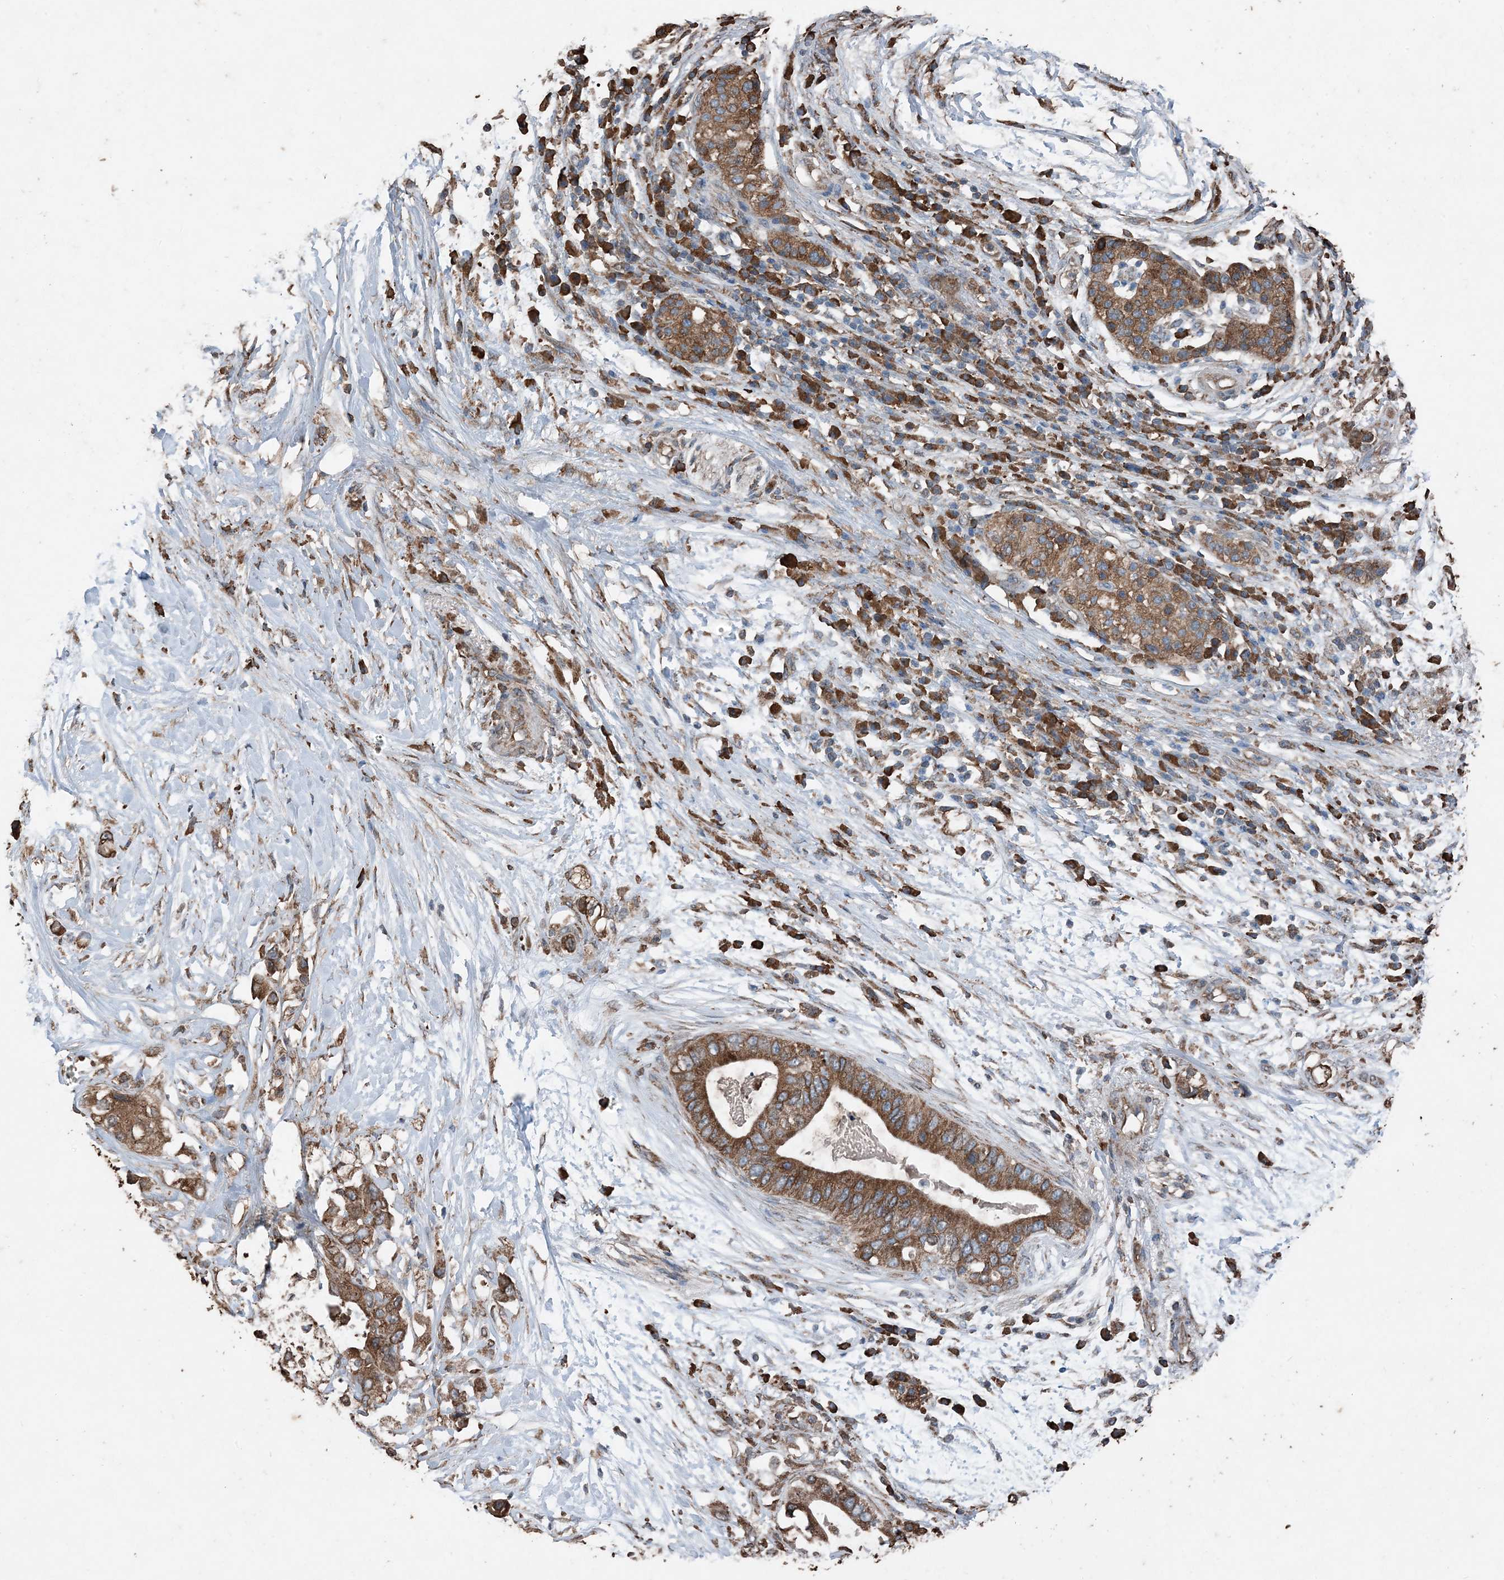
{"staining": {"intensity": "strong", "quantity": ">75%", "location": "cytoplasmic/membranous"}, "tissue": "pancreatic cancer", "cell_type": "Tumor cells", "image_type": "cancer", "snomed": [{"axis": "morphology", "description": "Adenocarcinoma, NOS"}, {"axis": "topography", "description": "Pancreas"}], "caption": "Immunohistochemistry of pancreatic cancer displays high levels of strong cytoplasmic/membranous staining in approximately >75% of tumor cells.", "gene": "PDIA6", "patient": {"sex": "male", "age": 77}}